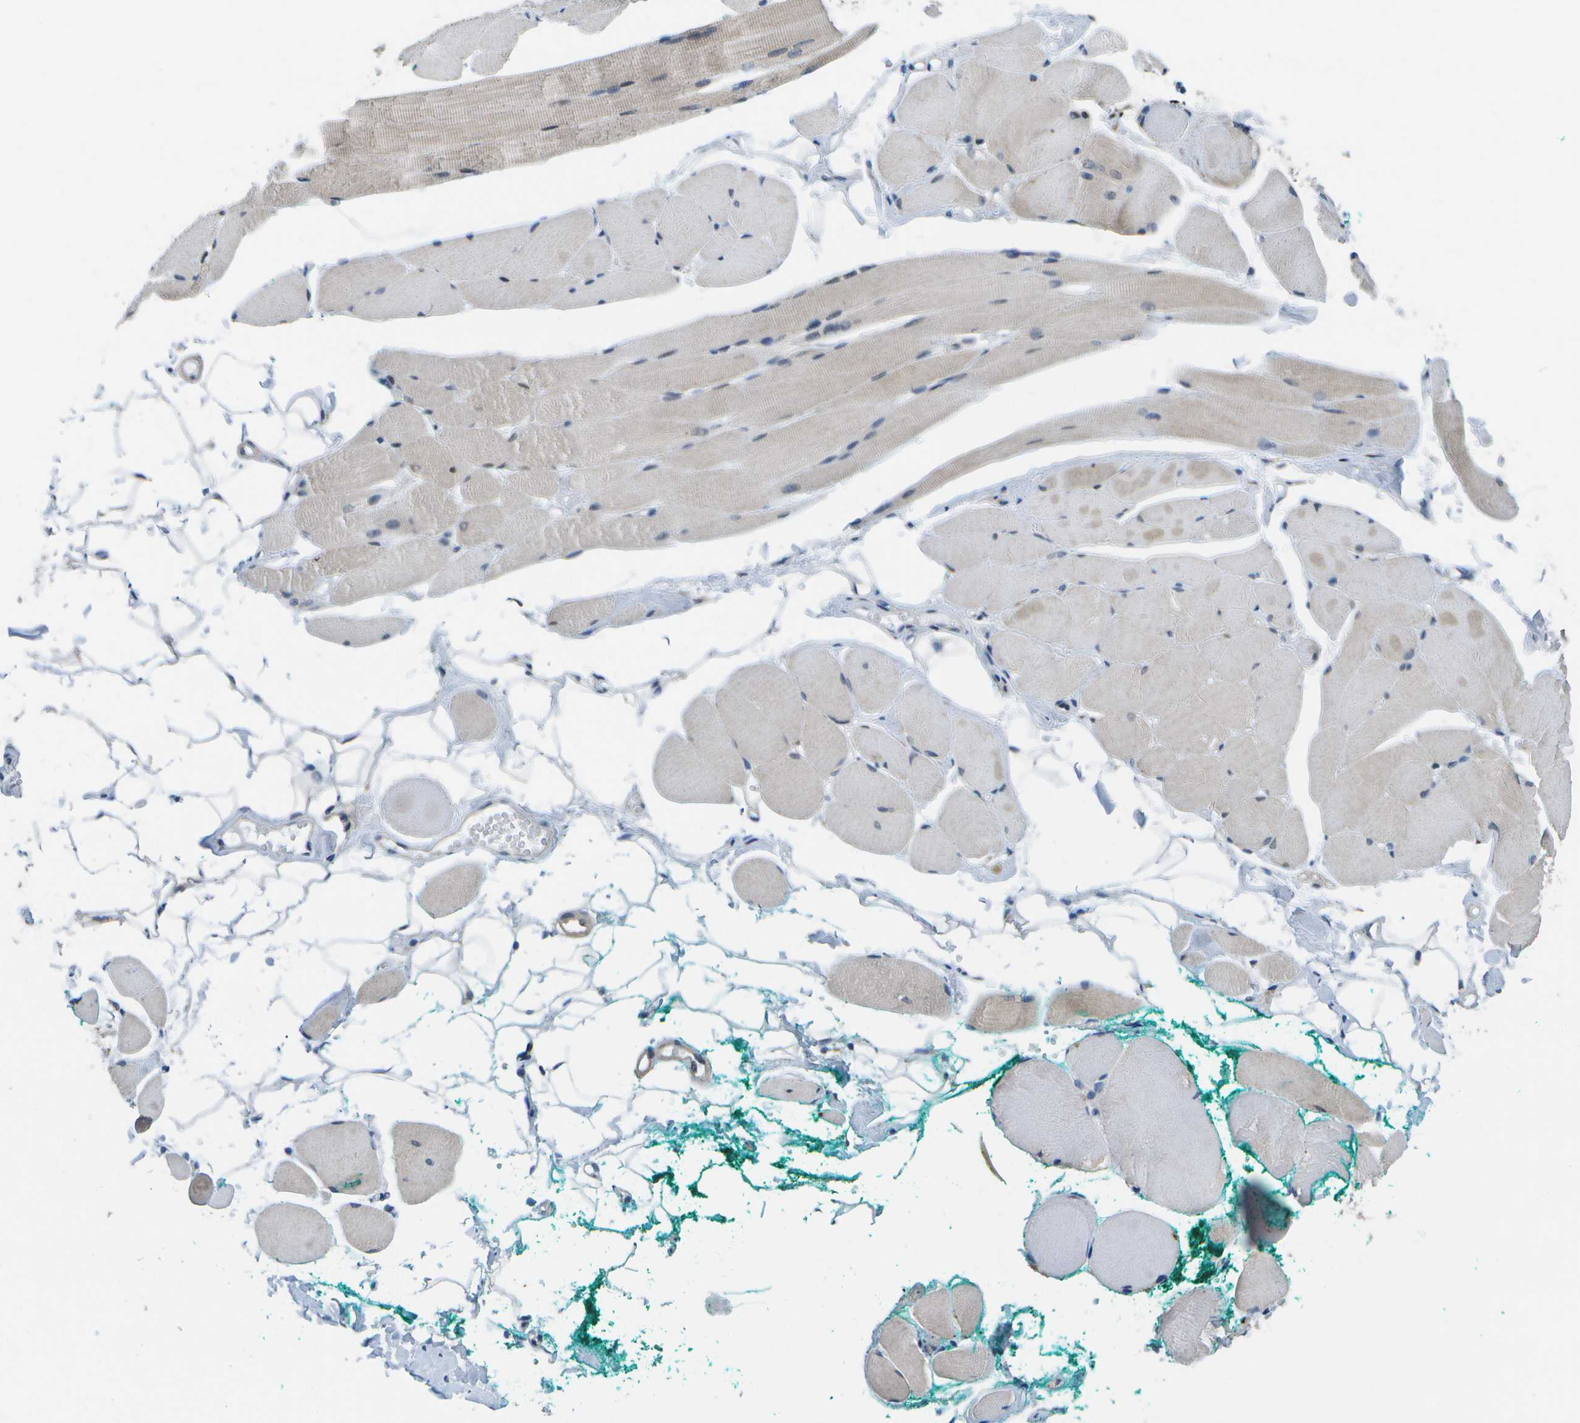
{"staining": {"intensity": "weak", "quantity": "<25%", "location": "cytoplasmic/membranous"}, "tissue": "skeletal muscle", "cell_type": "Myocytes", "image_type": "normal", "snomed": [{"axis": "morphology", "description": "Normal tissue, NOS"}, {"axis": "topography", "description": "Skeletal muscle"}, {"axis": "topography", "description": "Peripheral nerve tissue"}], "caption": "This is an IHC image of benign skeletal muscle. There is no positivity in myocytes.", "gene": "P3H1", "patient": {"sex": "female", "age": 84}}